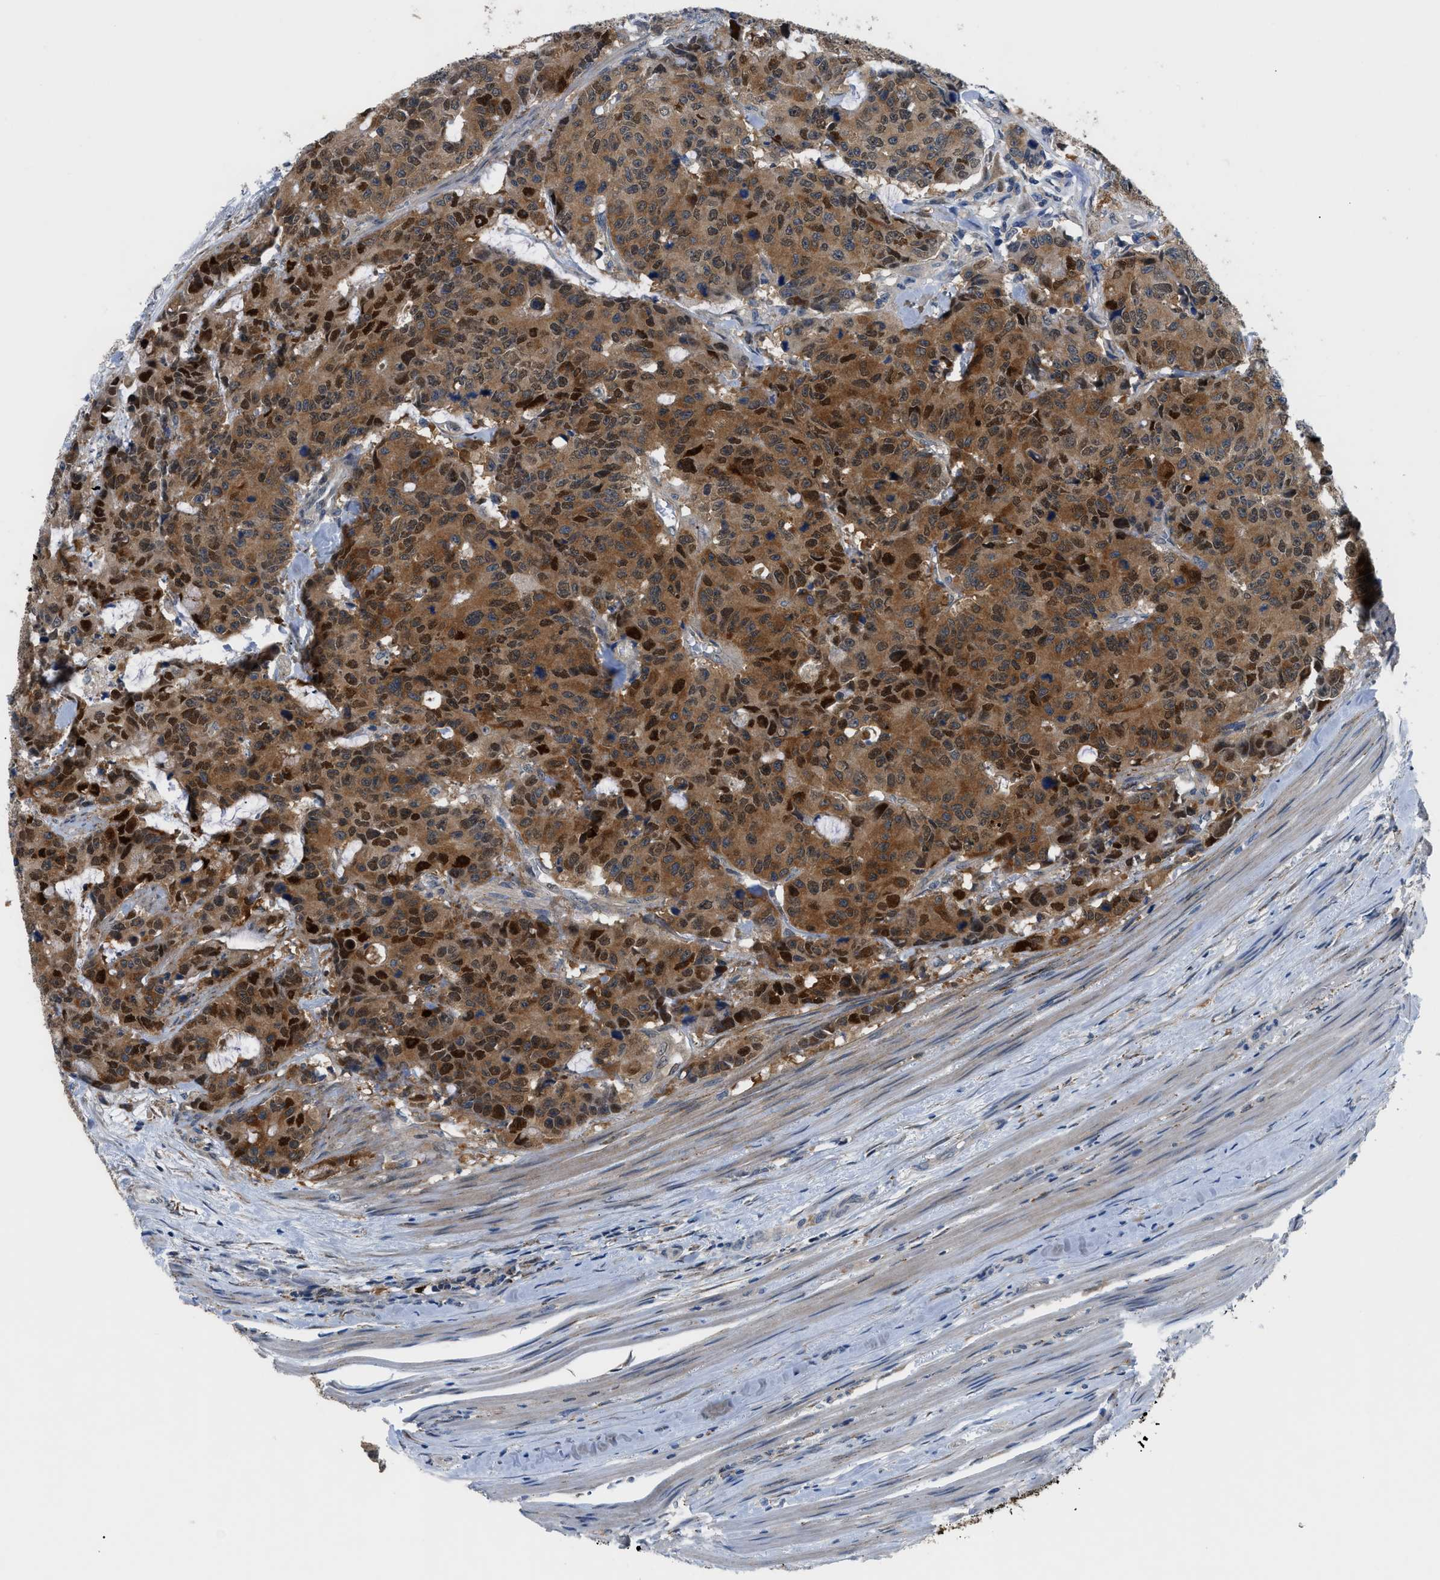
{"staining": {"intensity": "strong", "quantity": ">75%", "location": "cytoplasmic/membranous,nuclear"}, "tissue": "colorectal cancer", "cell_type": "Tumor cells", "image_type": "cancer", "snomed": [{"axis": "morphology", "description": "Adenocarcinoma, NOS"}, {"axis": "topography", "description": "Colon"}], "caption": "High-power microscopy captured an immunohistochemistry (IHC) micrograph of colorectal adenocarcinoma, revealing strong cytoplasmic/membranous and nuclear expression in approximately >75% of tumor cells.", "gene": "TMEM45B", "patient": {"sex": "female", "age": 86}}